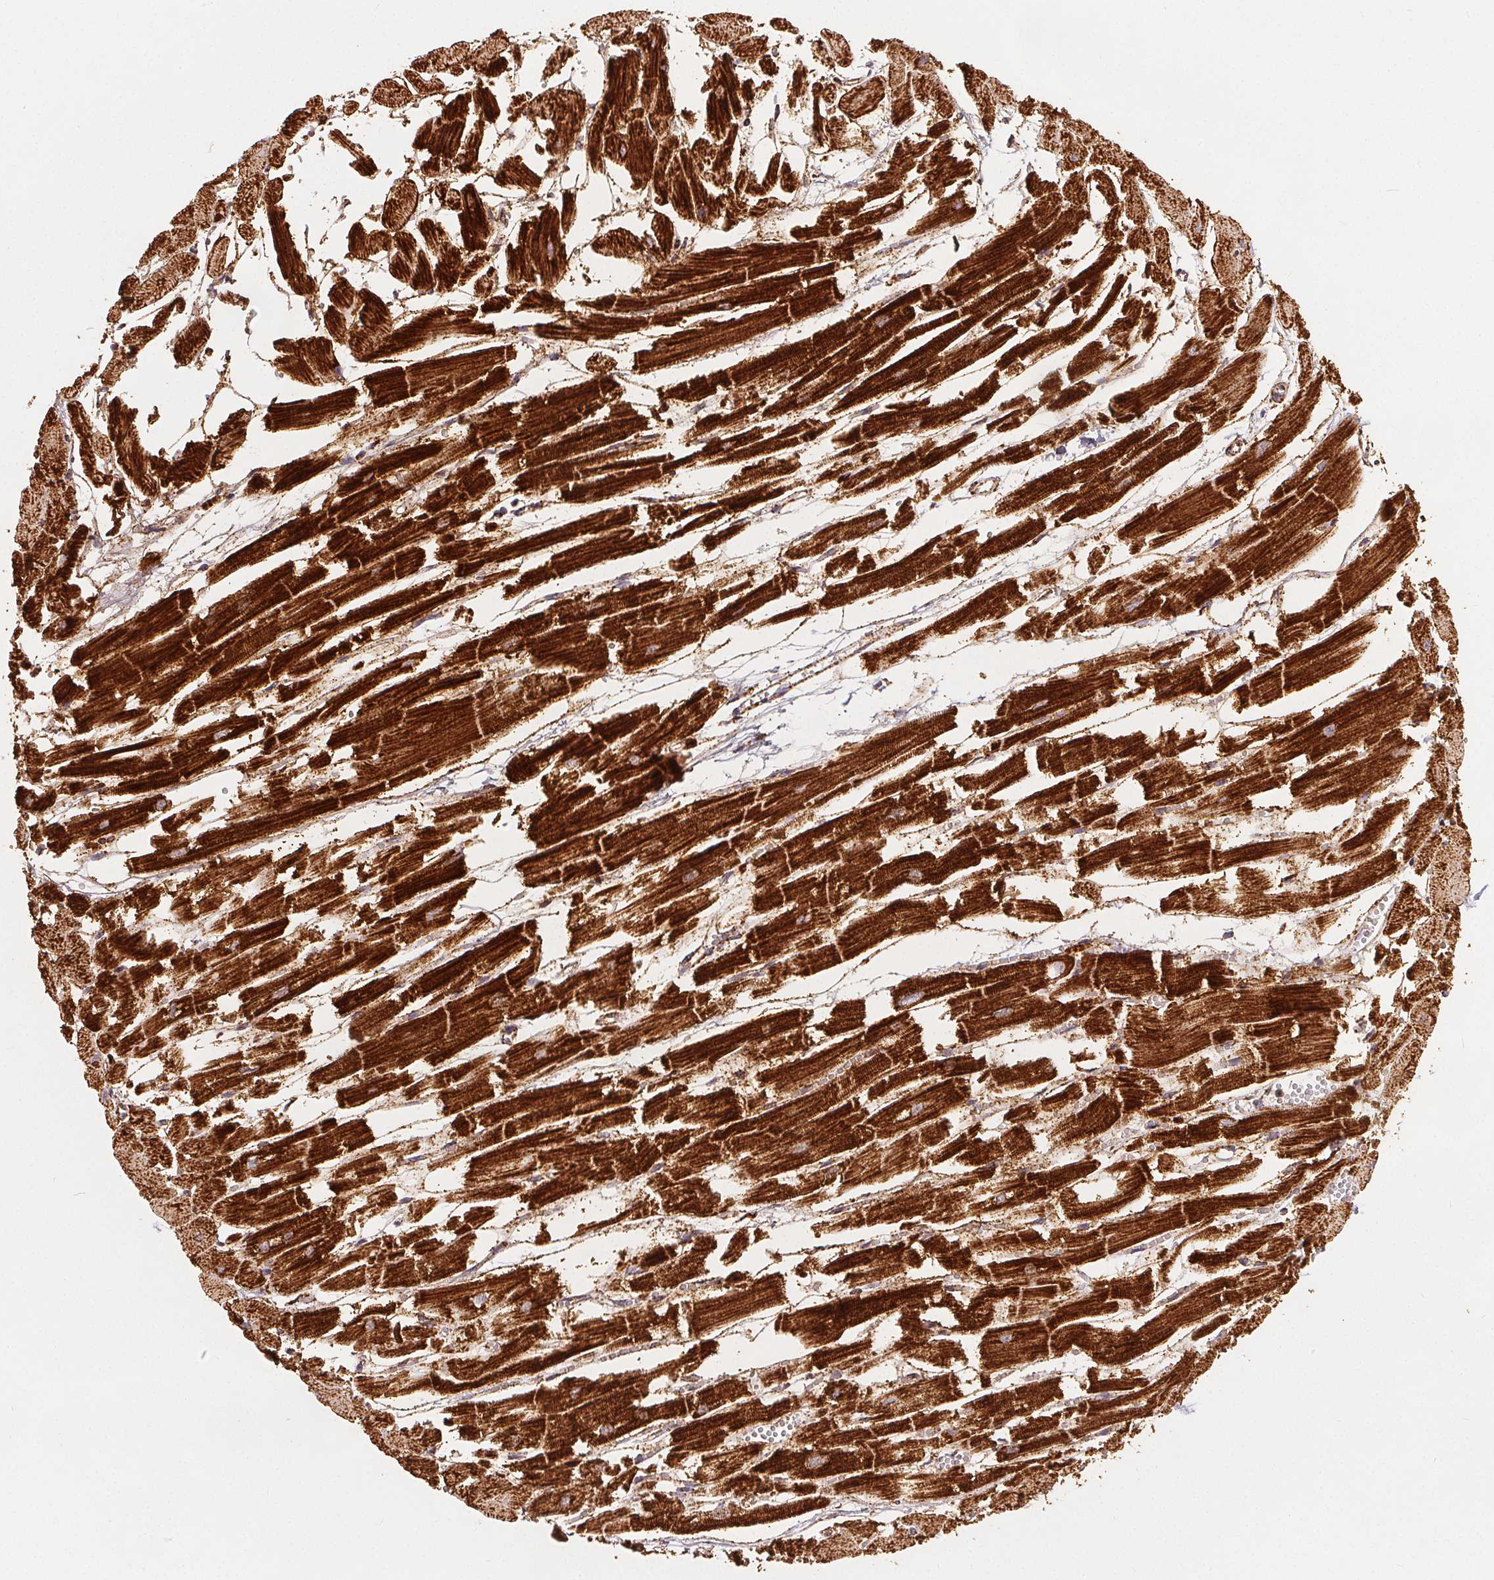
{"staining": {"intensity": "strong", "quantity": ">75%", "location": "cytoplasmic/membranous"}, "tissue": "heart muscle", "cell_type": "Cardiomyocytes", "image_type": "normal", "snomed": [{"axis": "morphology", "description": "Normal tissue, NOS"}, {"axis": "topography", "description": "Heart"}], "caption": "Protein analysis of unremarkable heart muscle exhibits strong cytoplasmic/membranous expression in approximately >75% of cardiomyocytes. (IHC, brightfield microscopy, high magnification).", "gene": "SDHB", "patient": {"sex": "female", "age": 52}}